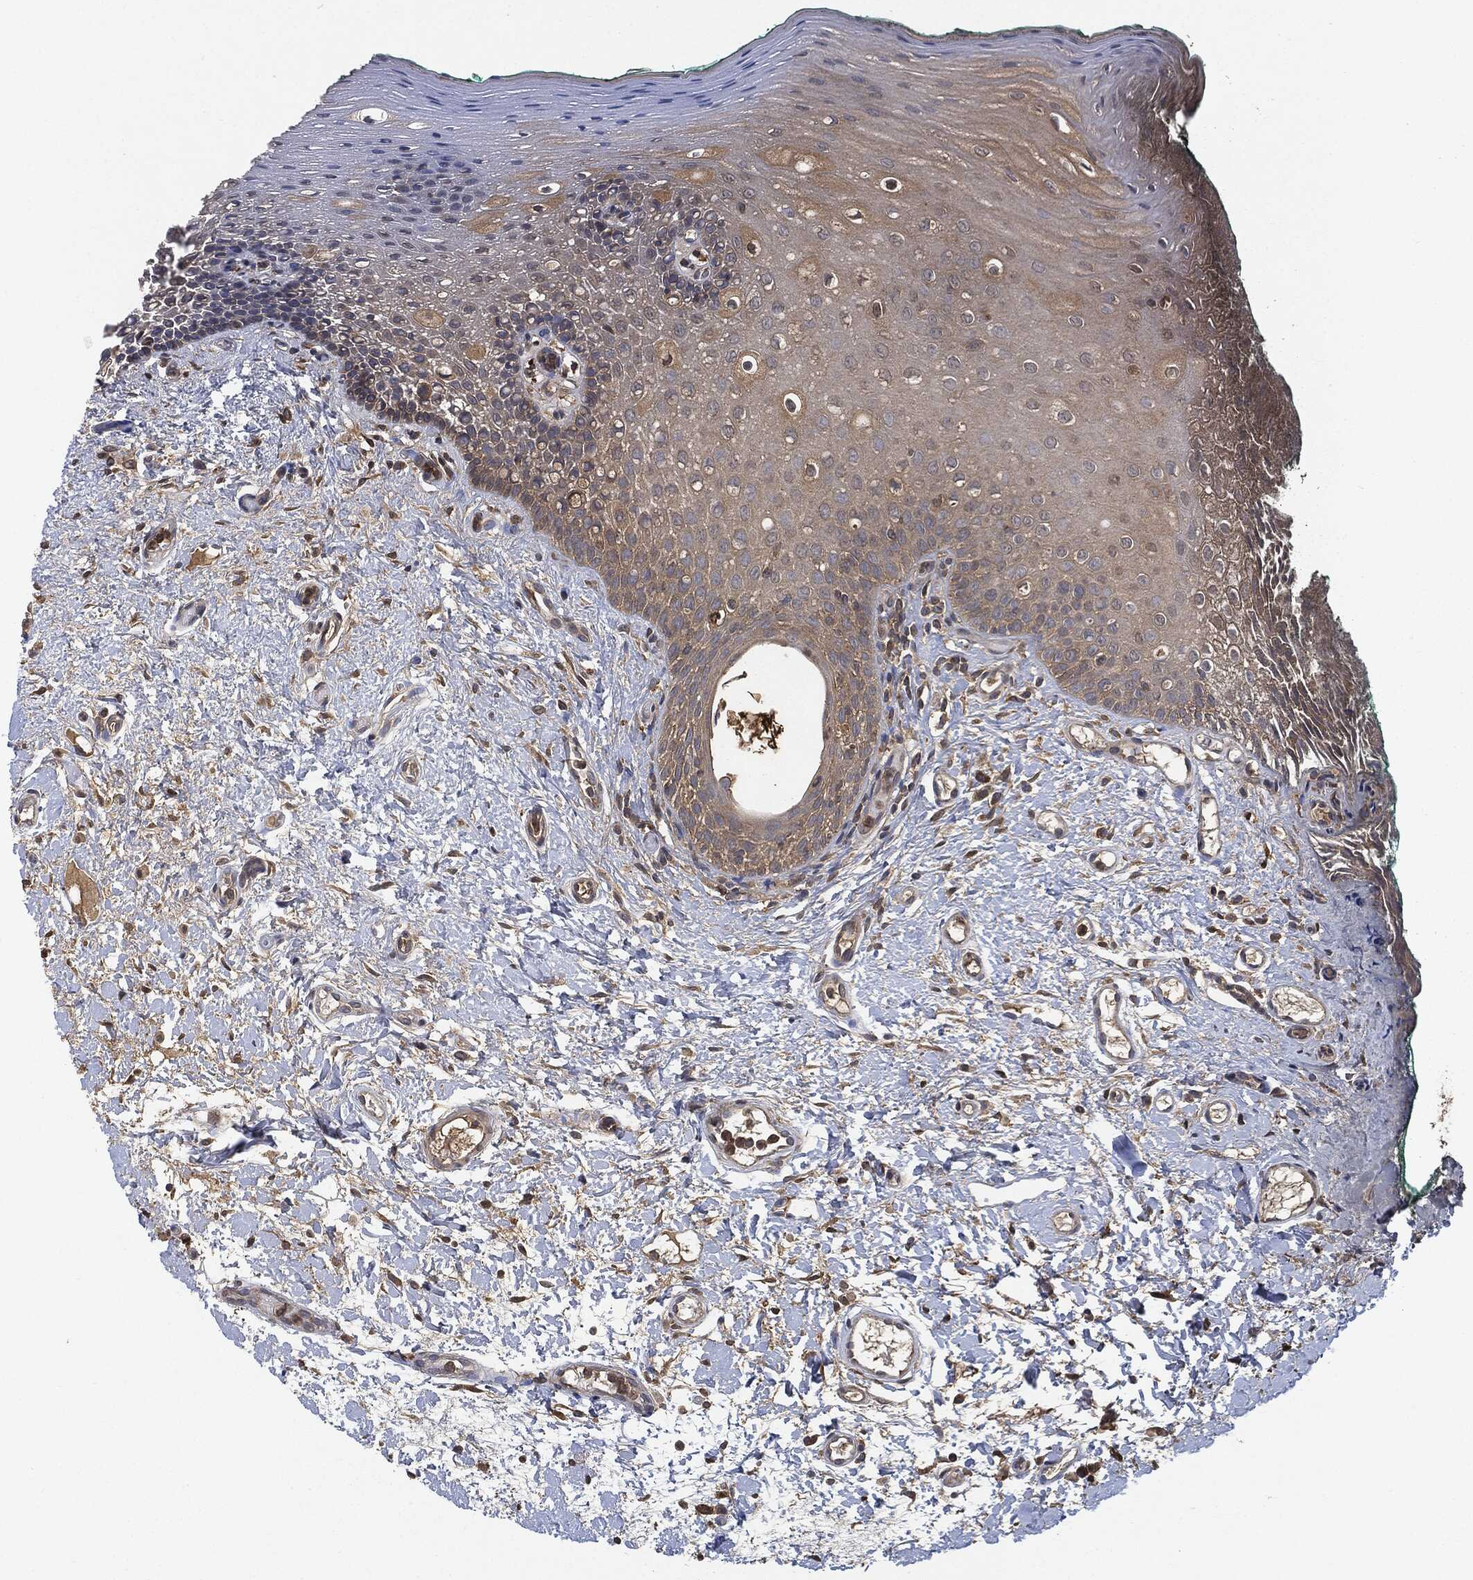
{"staining": {"intensity": "weak", "quantity": "25%-75%", "location": "cytoplasmic/membranous"}, "tissue": "oral mucosa", "cell_type": "Squamous epithelial cells", "image_type": "normal", "snomed": [{"axis": "morphology", "description": "Normal tissue, NOS"}, {"axis": "topography", "description": "Oral tissue"}], "caption": "Immunohistochemistry of benign oral mucosa demonstrates low levels of weak cytoplasmic/membranous staining in about 25%-75% of squamous epithelial cells.", "gene": "BRAF", "patient": {"sex": "female", "age": 83}}